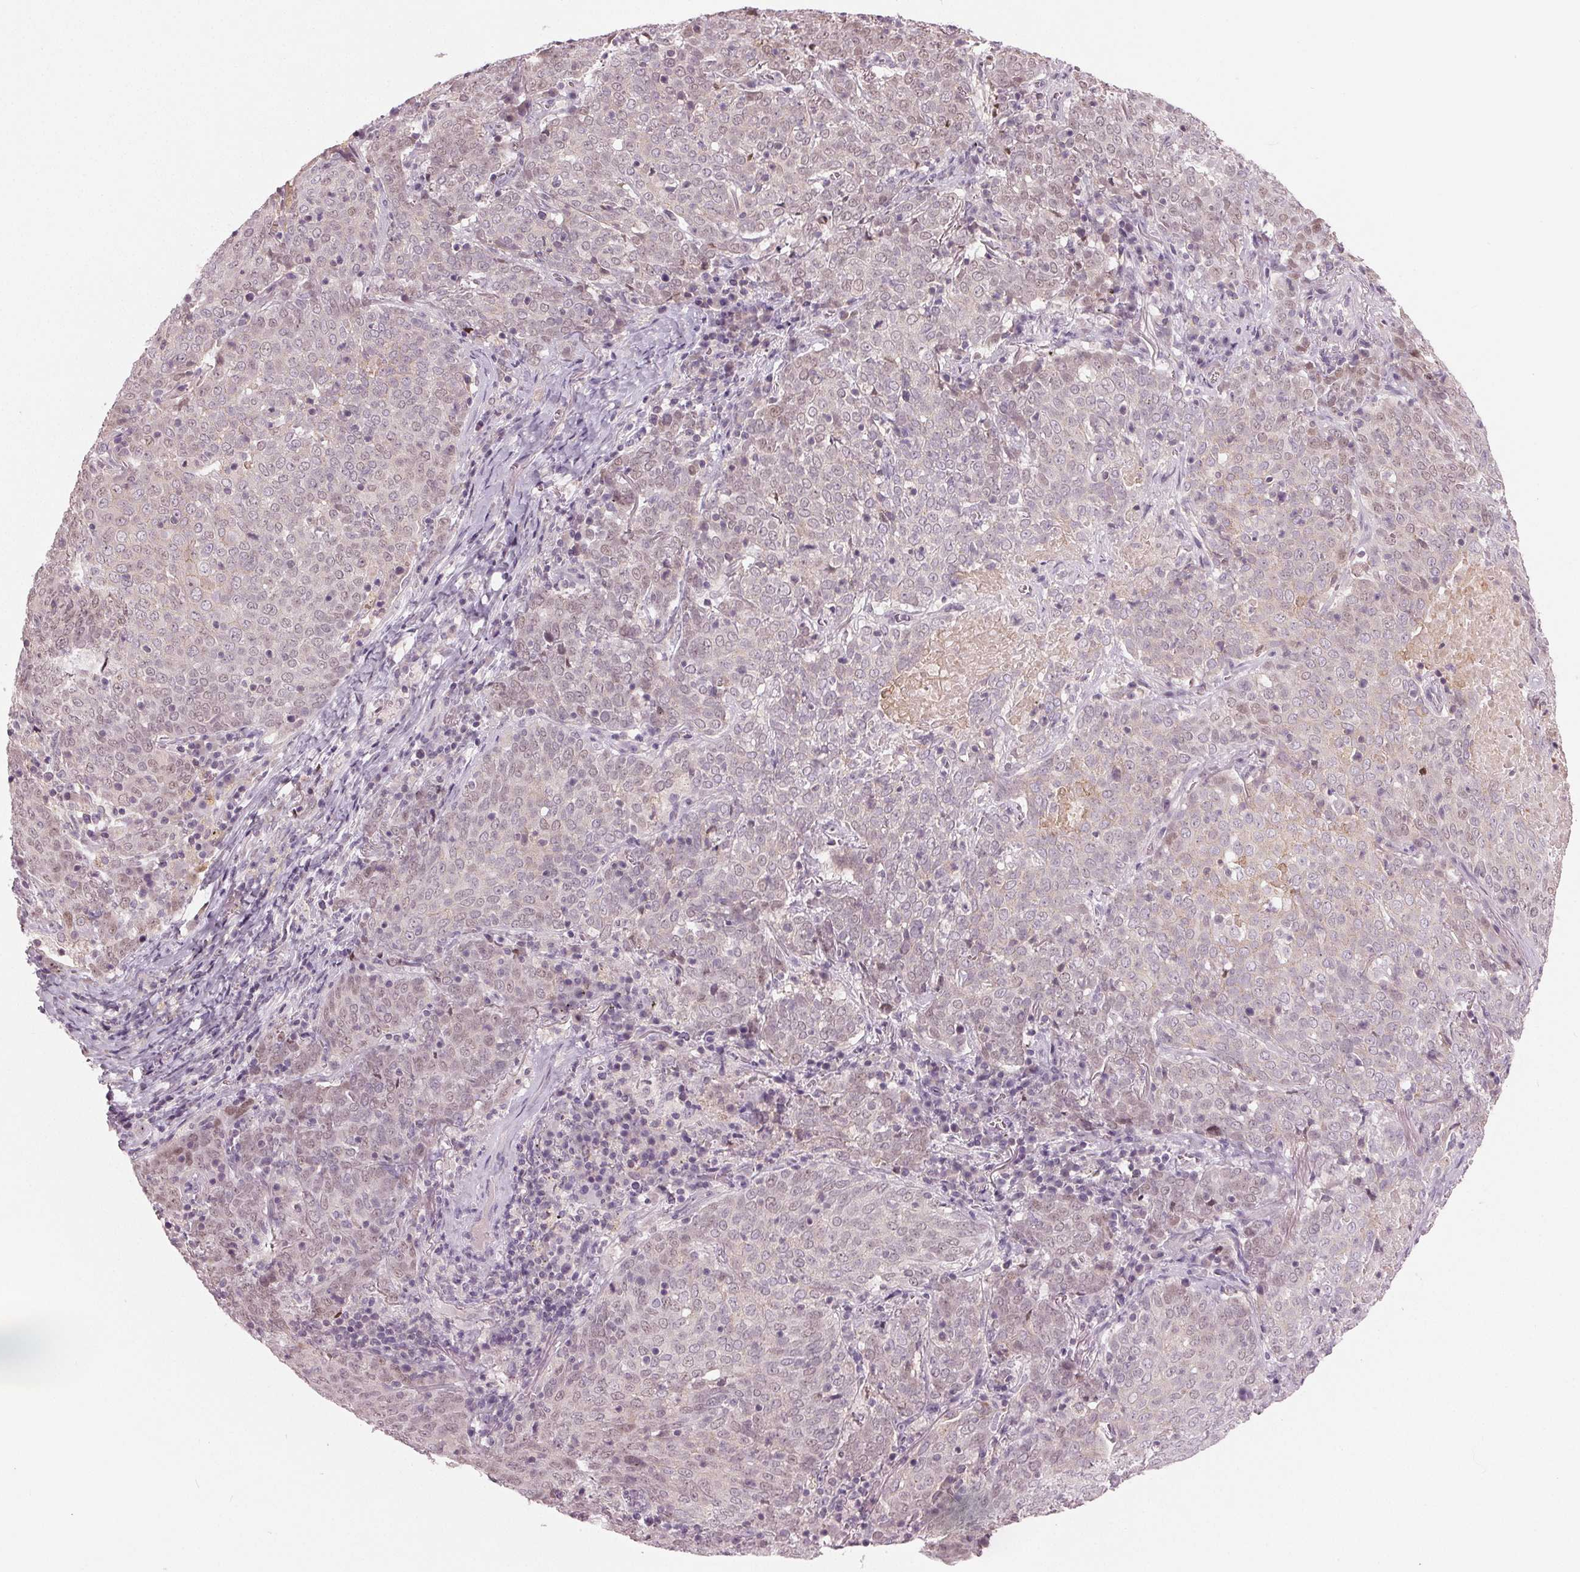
{"staining": {"intensity": "negative", "quantity": "none", "location": "none"}, "tissue": "lung cancer", "cell_type": "Tumor cells", "image_type": "cancer", "snomed": [{"axis": "morphology", "description": "Squamous cell carcinoma, NOS"}, {"axis": "topography", "description": "Lung"}], "caption": "A high-resolution micrograph shows immunohistochemistry staining of lung cancer, which reveals no significant positivity in tumor cells. Nuclei are stained in blue.", "gene": "ZNF605", "patient": {"sex": "male", "age": 82}}